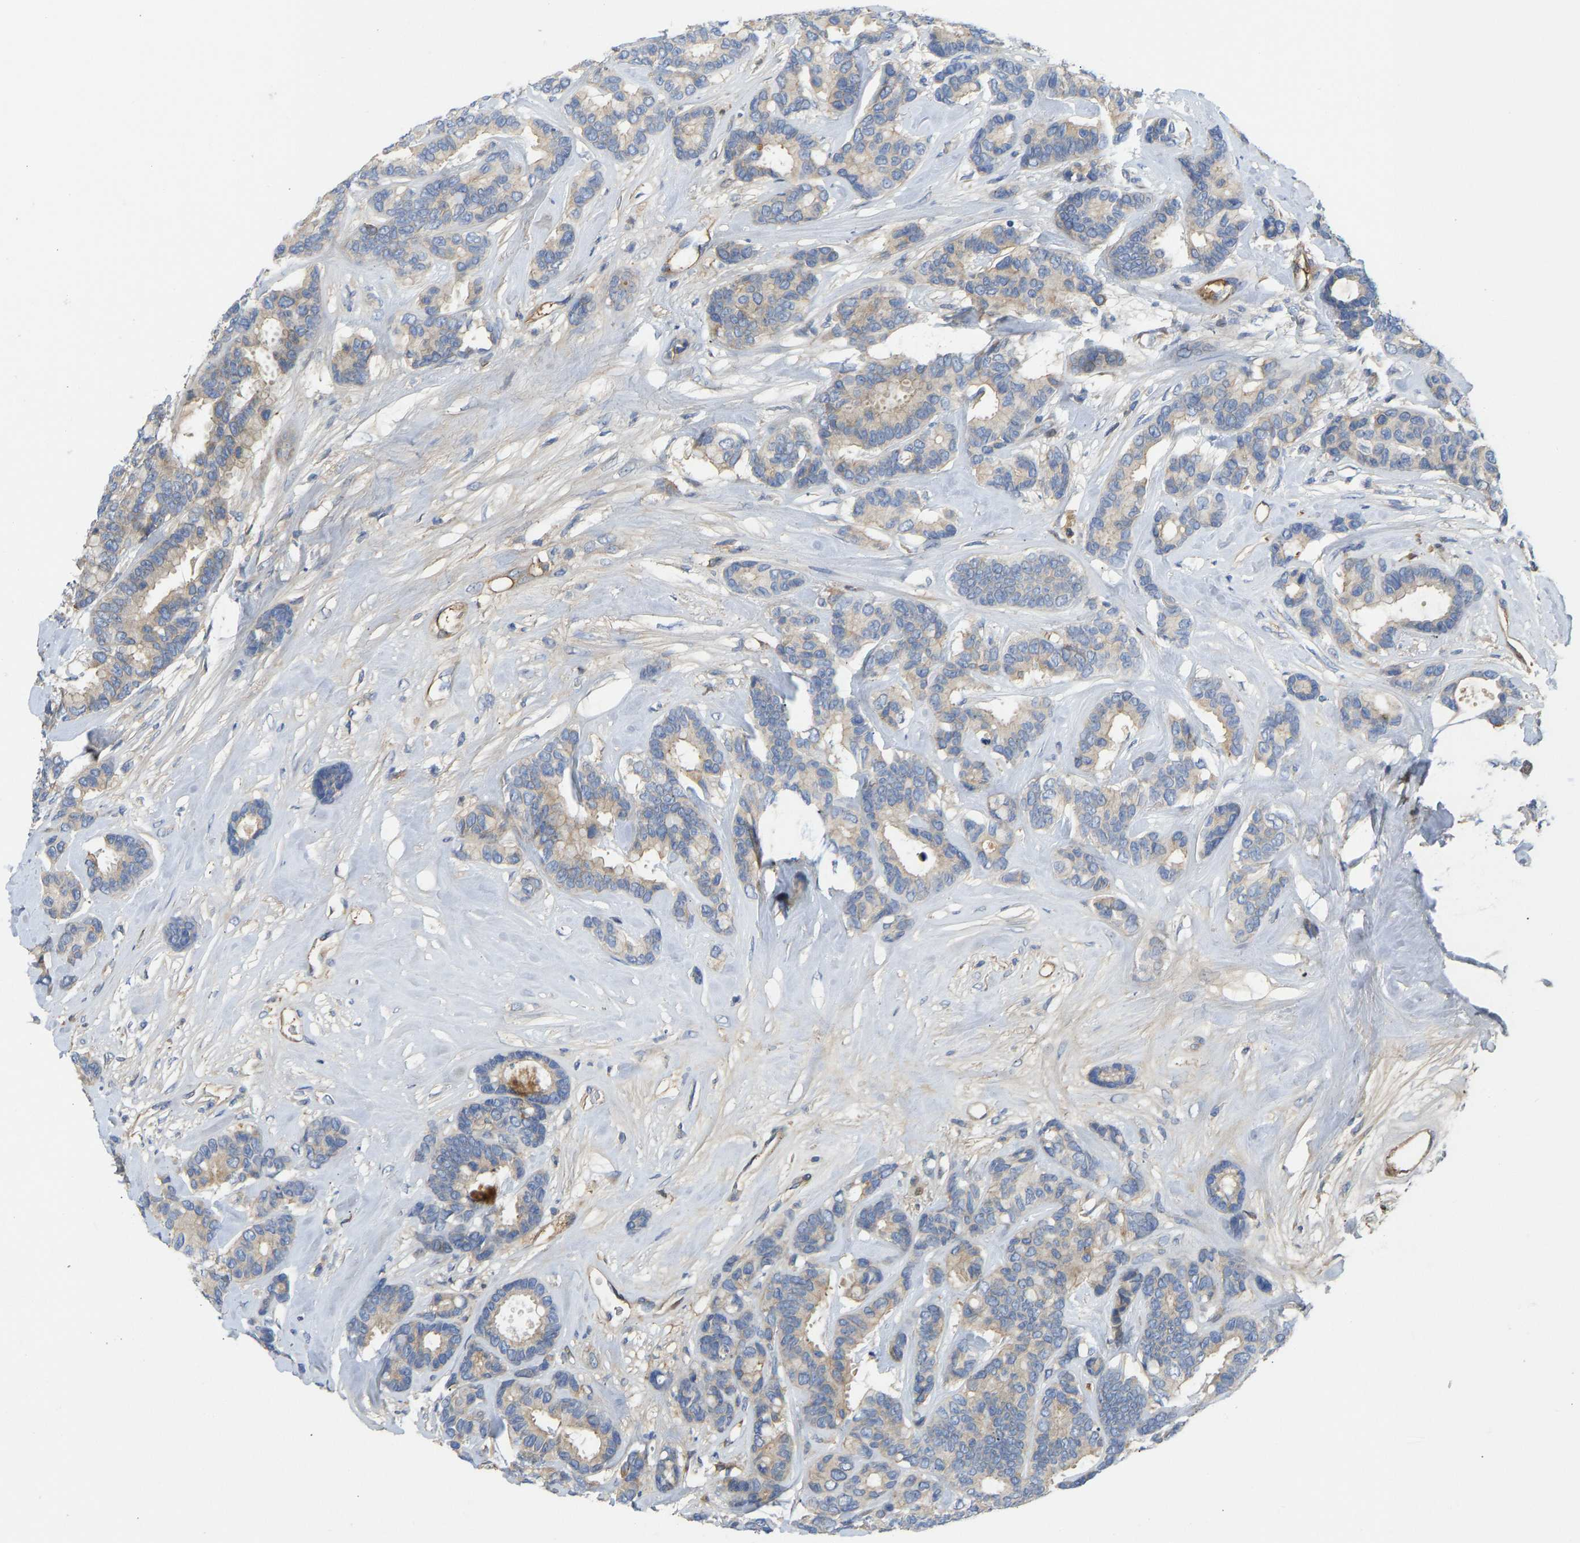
{"staining": {"intensity": "weak", "quantity": ">75%", "location": "cytoplasmic/membranous"}, "tissue": "breast cancer", "cell_type": "Tumor cells", "image_type": "cancer", "snomed": [{"axis": "morphology", "description": "Duct carcinoma"}, {"axis": "topography", "description": "Breast"}], "caption": "IHC histopathology image of infiltrating ductal carcinoma (breast) stained for a protein (brown), which reveals low levels of weak cytoplasmic/membranous expression in about >75% of tumor cells.", "gene": "VCPKMT", "patient": {"sex": "female", "age": 87}}